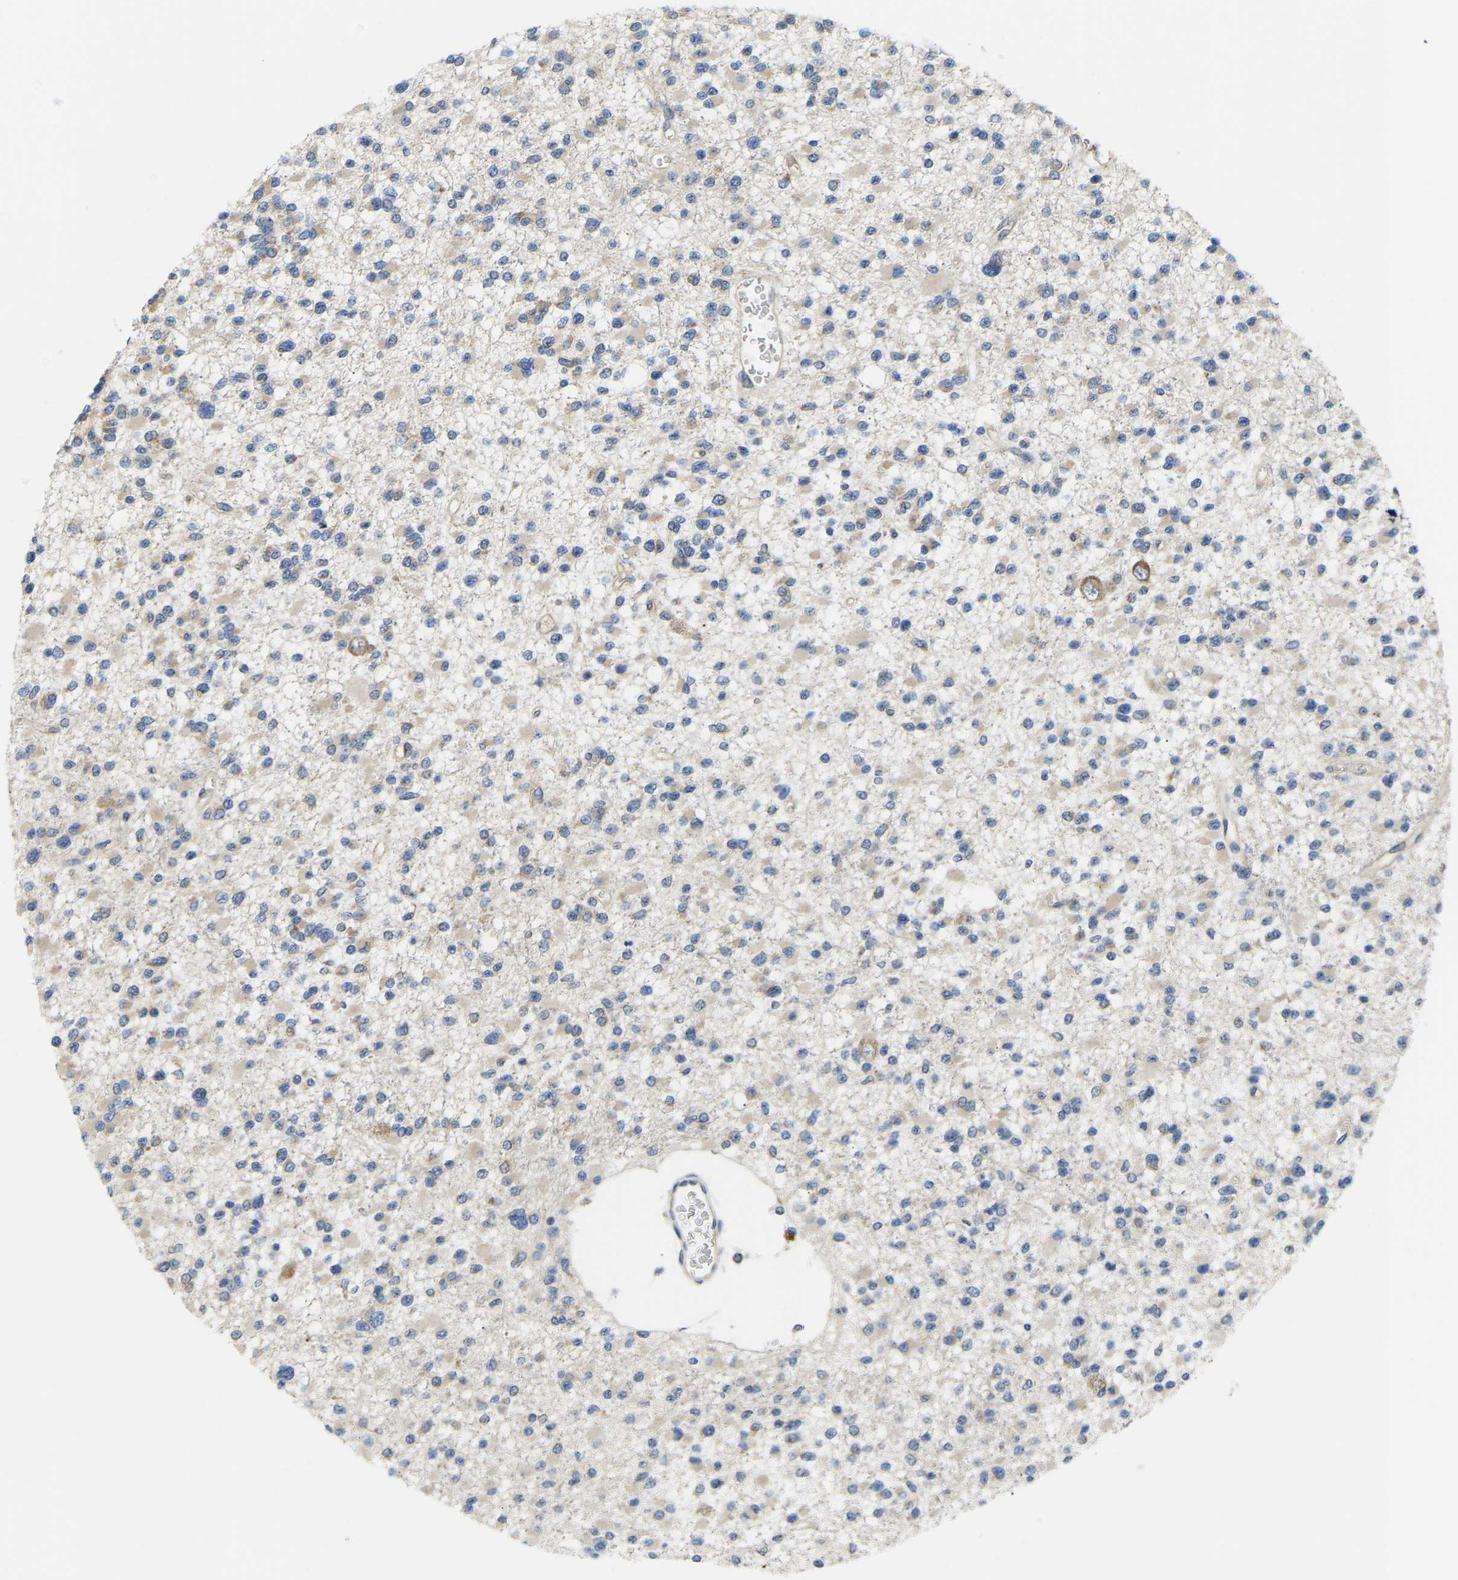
{"staining": {"intensity": "weak", "quantity": "<25%", "location": "cytoplasmic/membranous"}, "tissue": "glioma", "cell_type": "Tumor cells", "image_type": "cancer", "snomed": [{"axis": "morphology", "description": "Glioma, malignant, Low grade"}, {"axis": "topography", "description": "Brain"}], "caption": "An image of glioma stained for a protein shows no brown staining in tumor cells.", "gene": "AIMP2", "patient": {"sex": "female", "age": 22}}